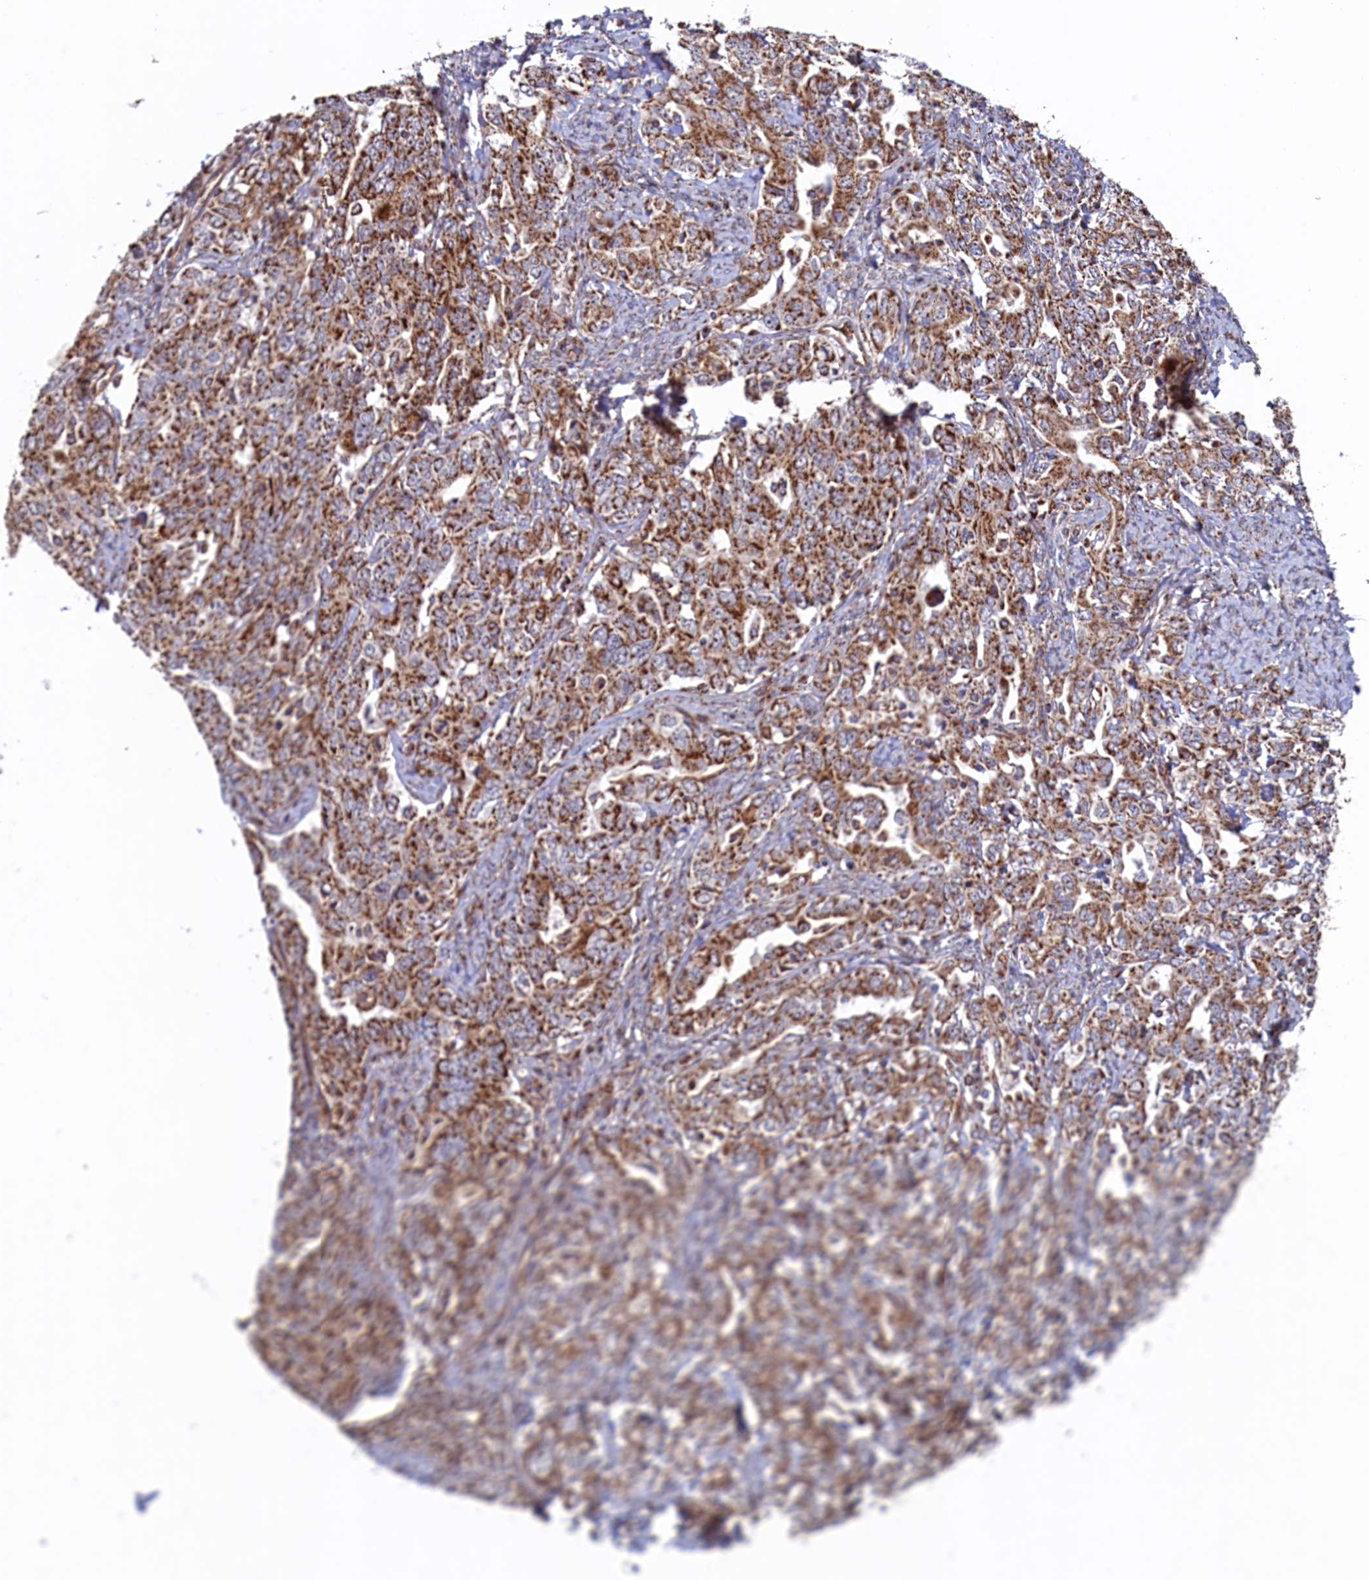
{"staining": {"intensity": "moderate", "quantity": ">75%", "location": "cytoplasmic/membranous"}, "tissue": "ovarian cancer", "cell_type": "Tumor cells", "image_type": "cancer", "snomed": [{"axis": "morphology", "description": "Carcinoma, endometroid"}, {"axis": "topography", "description": "Ovary"}], "caption": "Ovarian endometroid carcinoma was stained to show a protein in brown. There is medium levels of moderate cytoplasmic/membranous staining in approximately >75% of tumor cells.", "gene": "UBE3B", "patient": {"sex": "female", "age": 62}}